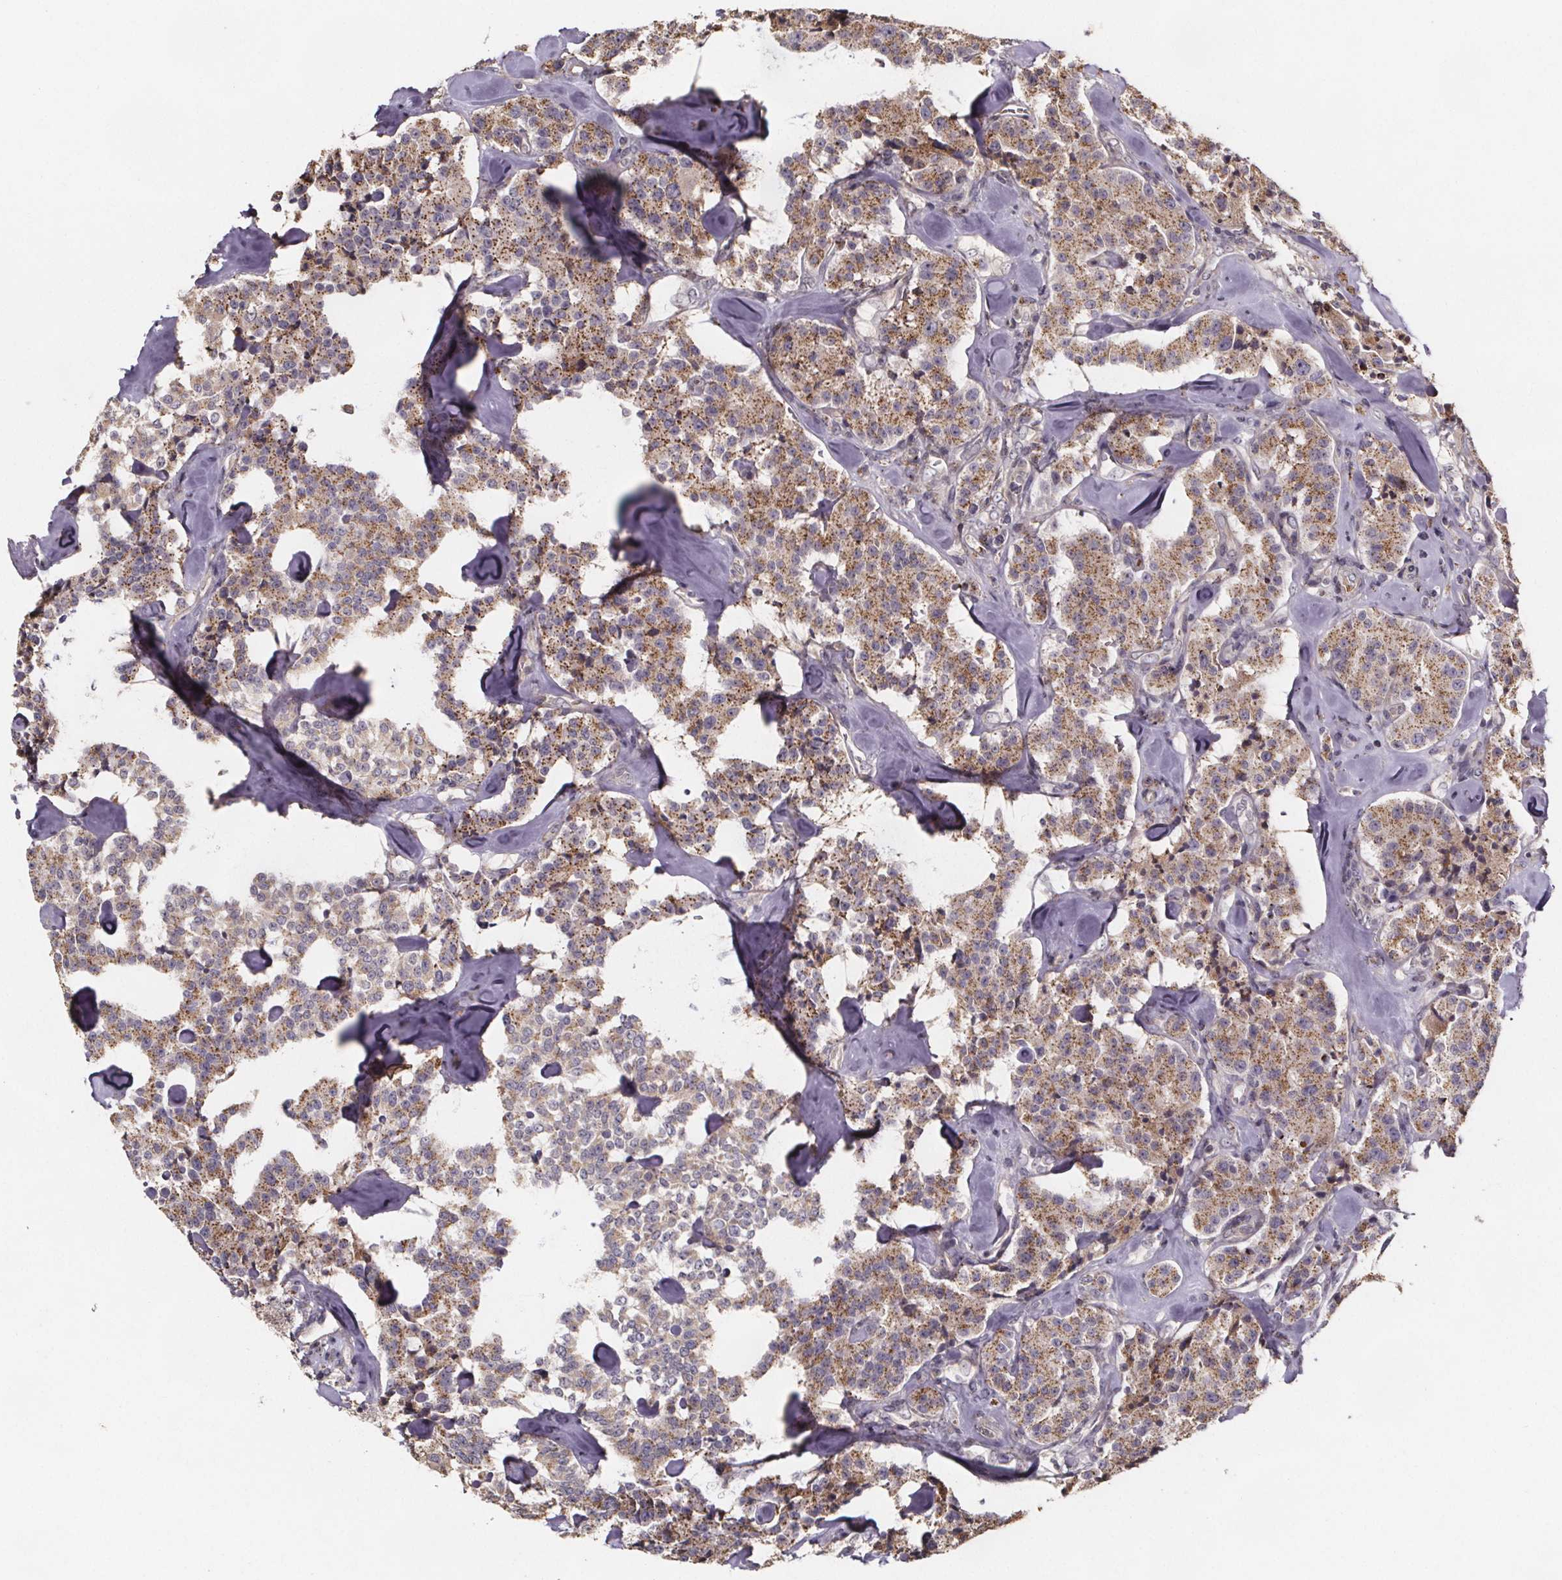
{"staining": {"intensity": "moderate", "quantity": ">75%", "location": "cytoplasmic/membranous"}, "tissue": "carcinoid", "cell_type": "Tumor cells", "image_type": "cancer", "snomed": [{"axis": "morphology", "description": "Carcinoid, malignant, NOS"}, {"axis": "topography", "description": "Pancreas"}], "caption": "Moderate cytoplasmic/membranous positivity for a protein is present in about >75% of tumor cells of malignant carcinoid using immunohistochemistry (IHC).", "gene": "ZNF879", "patient": {"sex": "male", "age": 41}}